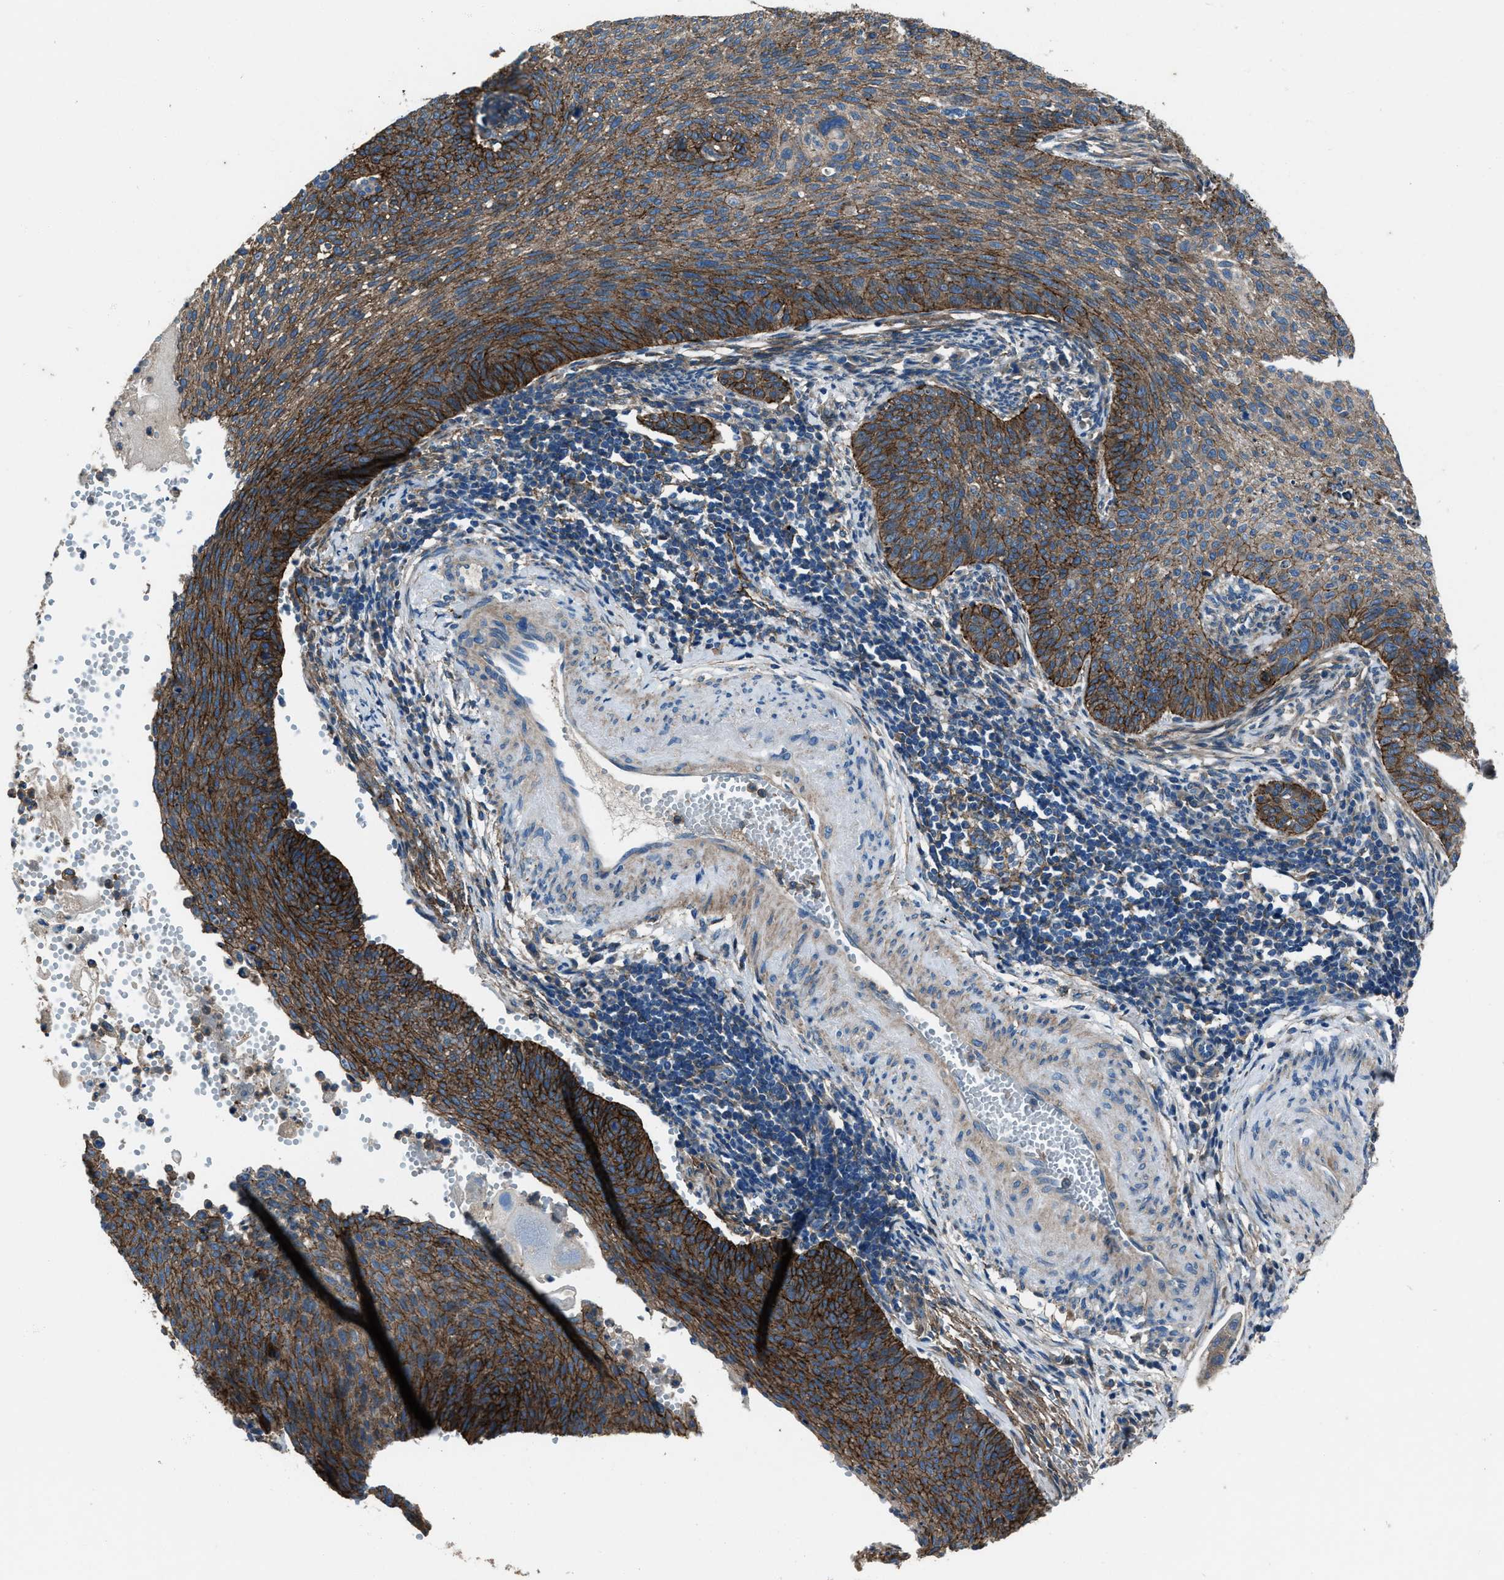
{"staining": {"intensity": "strong", "quantity": ">75%", "location": "cytoplasmic/membranous"}, "tissue": "cervical cancer", "cell_type": "Tumor cells", "image_type": "cancer", "snomed": [{"axis": "morphology", "description": "Squamous cell carcinoma, NOS"}, {"axis": "topography", "description": "Cervix"}], "caption": "A histopathology image showing strong cytoplasmic/membranous positivity in approximately >75% of tumor cells in squamous cell carcinoma (cervical), as visualized by brown immunohistochemical staining.", "gene": "SVIL", "patient": {"sex": "female", "age": 70}}